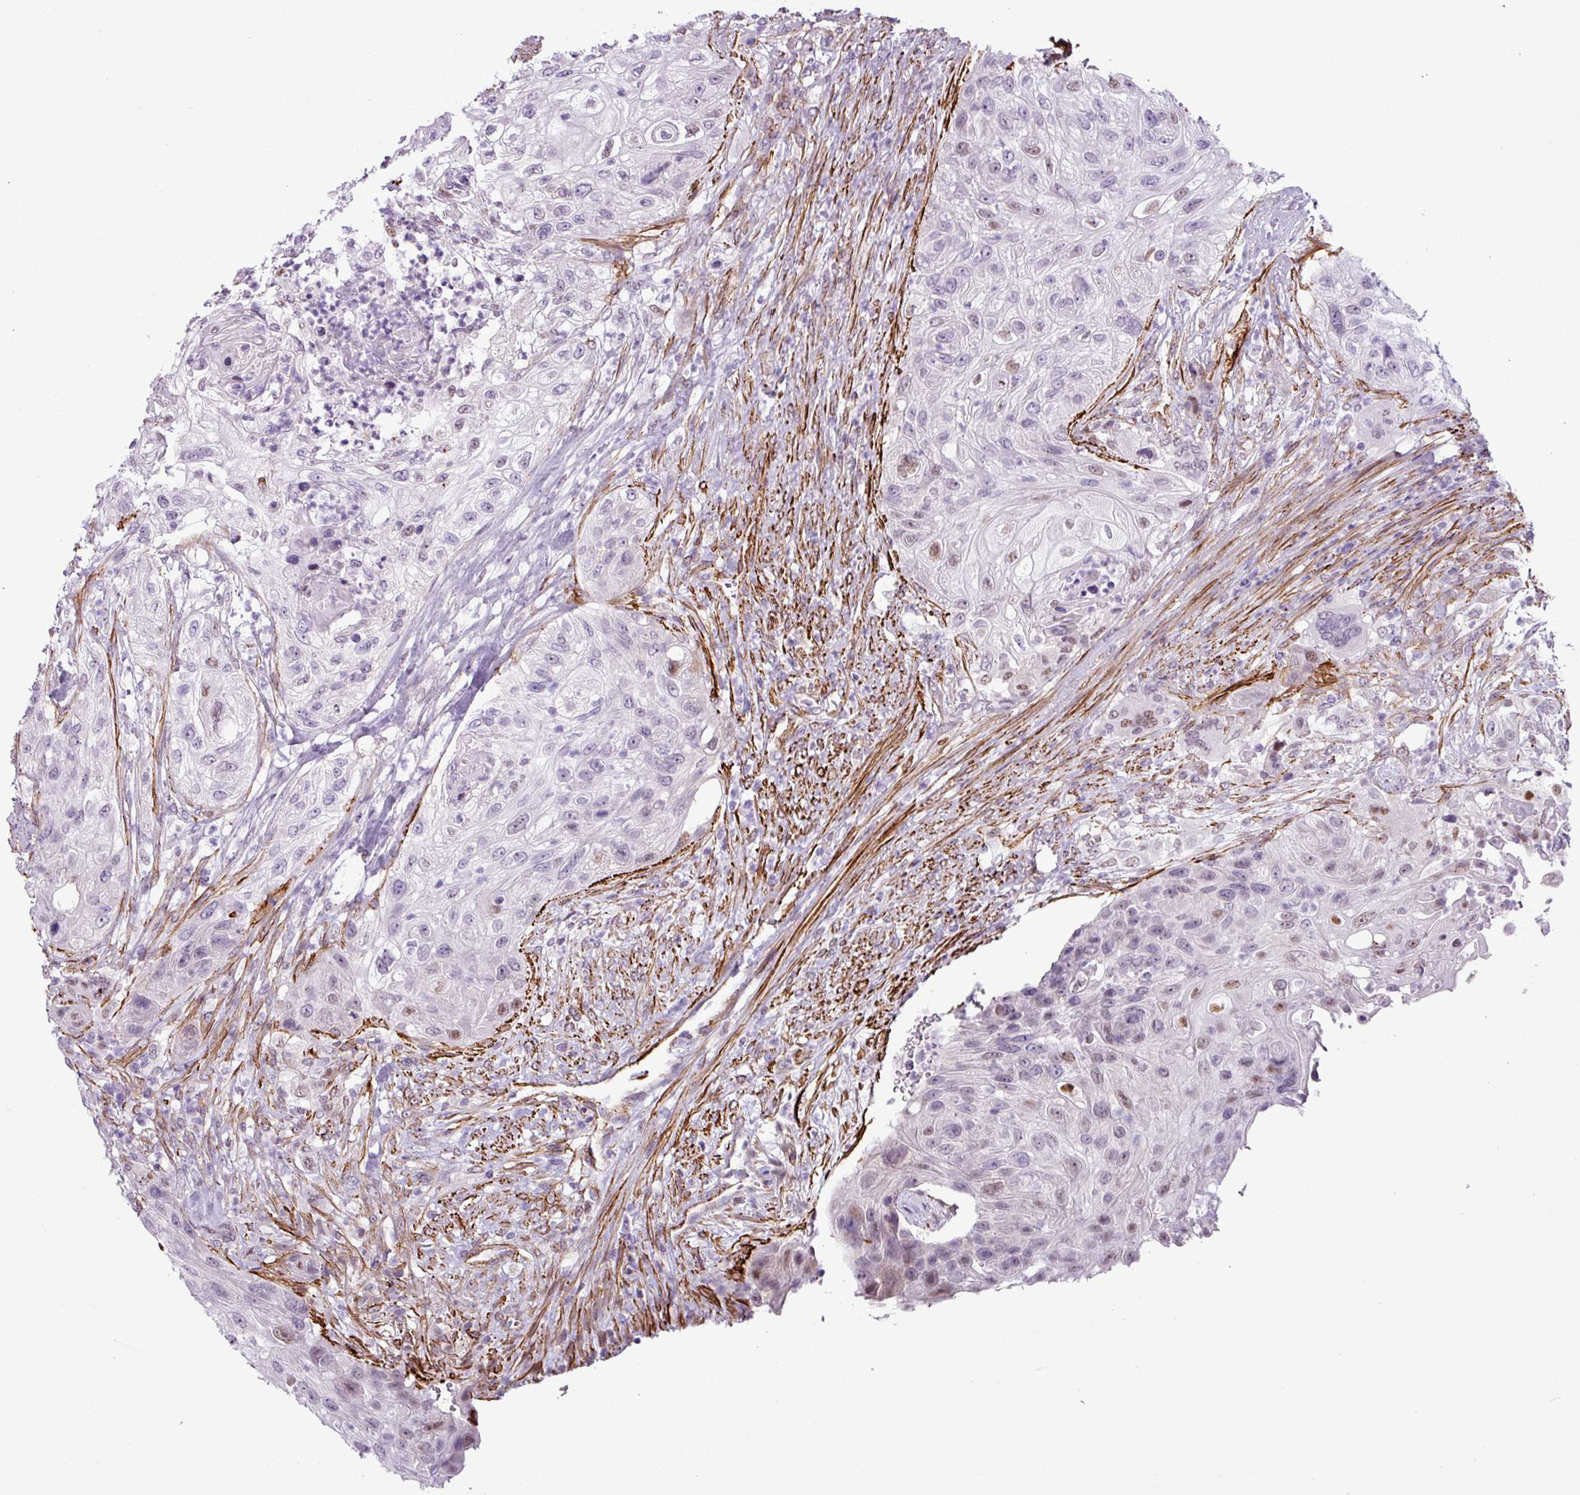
{"staining": {"intensity": "moderate", "quantity": "<25%", "location": "nuclear"}, "tissue": "urothelial cancer", "cell_type": "Tumor cells", "image_type": "cancer", "snomed": [{"axis": "morphology", "description": "Urothelial carcinoma, High grade"}, {"axis": "topography", "description": "Urinary bladder"}], "caption": "High-power microscopy captured an immunohistochemistry (IHC) image of high-grade urothelial carcinoma, revealing moderate nuclear staining in about <25% of tumor cells.", "gene": "ATP10A", "patient": {"sex": "female", "age": 60}}